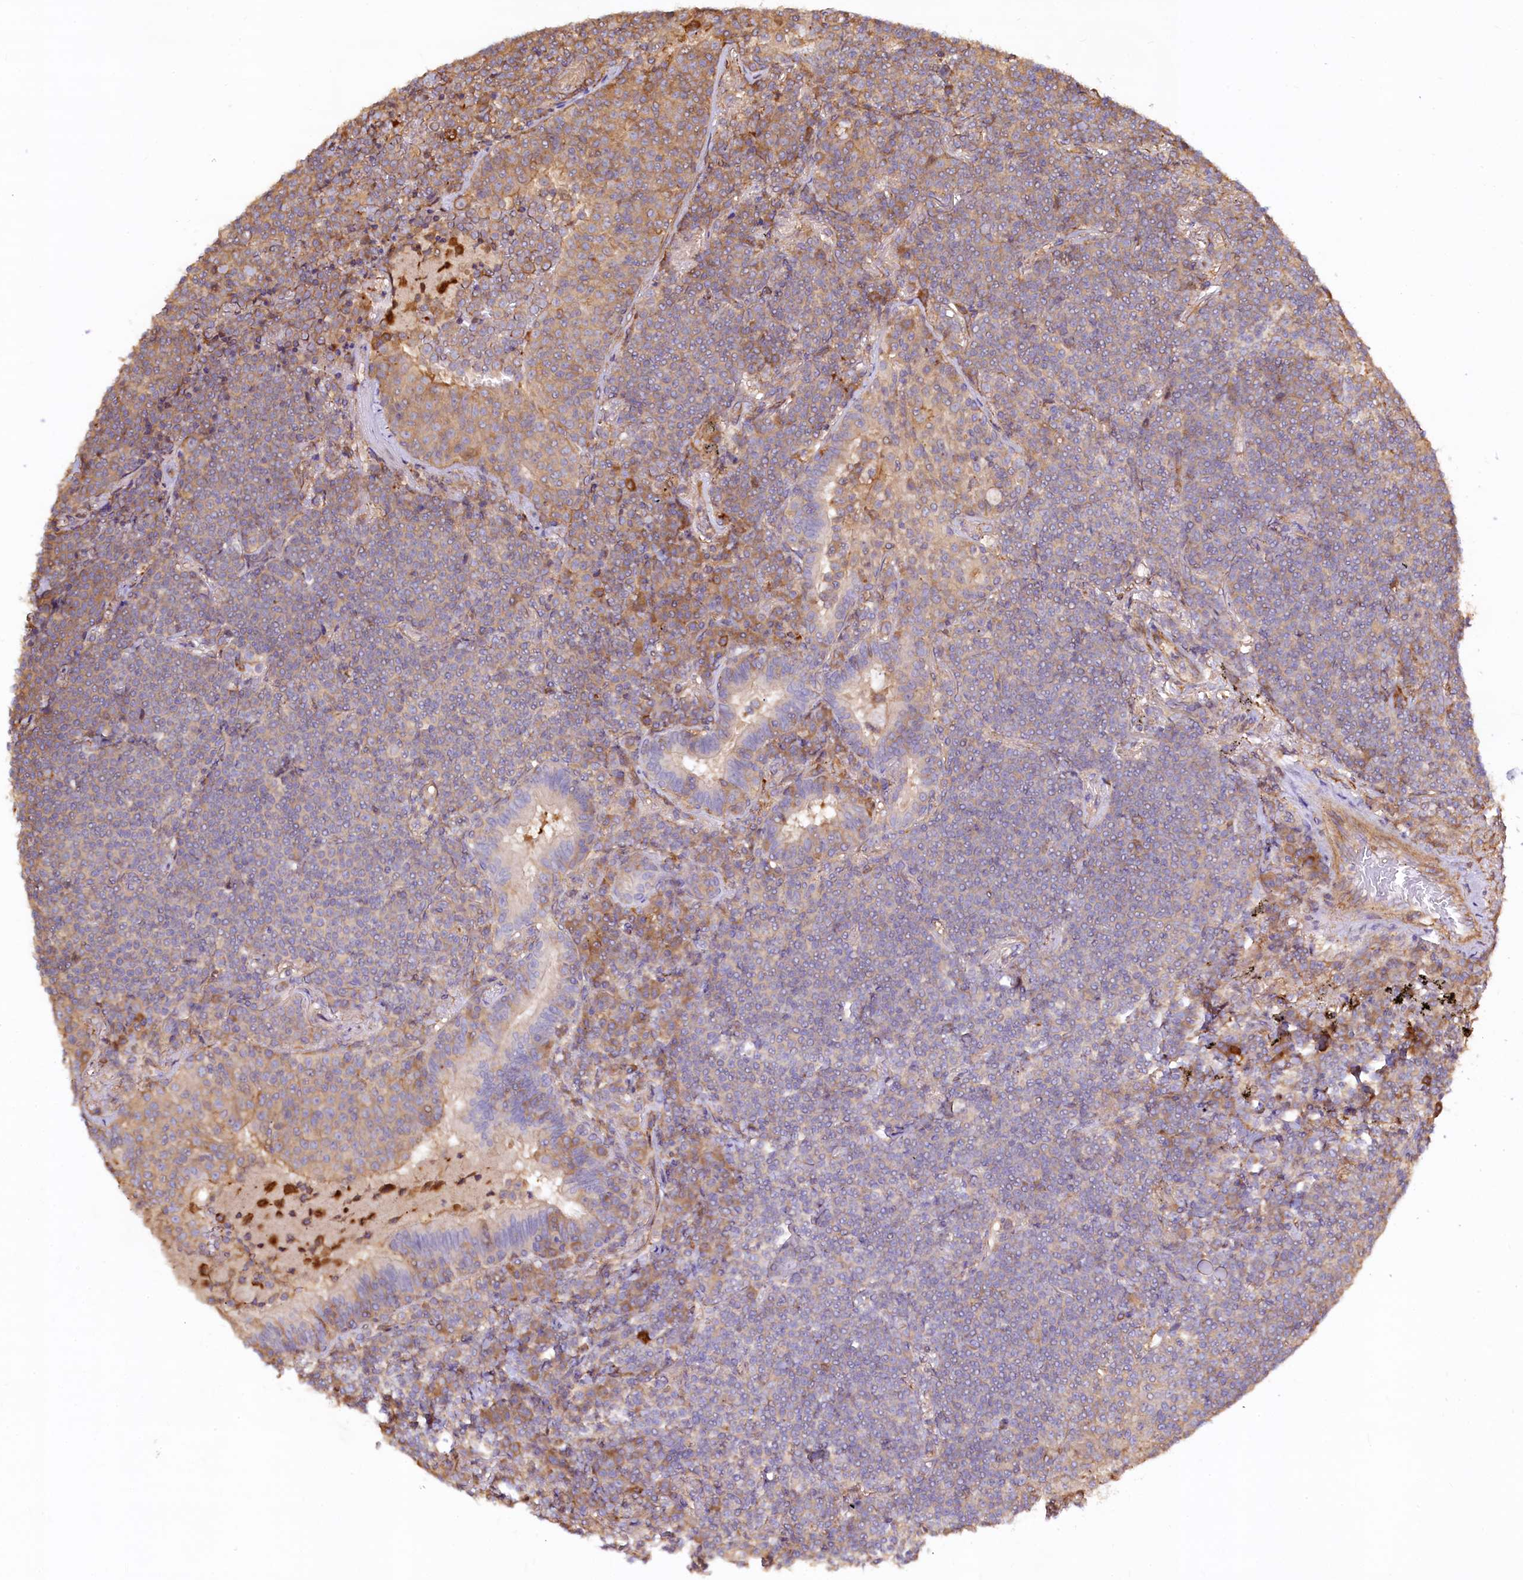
{"staining": {"intensity": "weak", "quantity": "25%-75%", "location": "cytoplasmic/membranous"}, "tissue": "lymphoma", "cell_type": "Tumor cells", "image_type": "cancer", "snomed": [{"axis": "morphology", "description": "Malignant lymphoma, non-Hodgkin's type, Low grade"}, {"axis": "topography", "description": "Lung"}], "caption": "Immunohistochemical staining of human low-grade malignant lymphoma, non-Hodgkin's type exhibits low levels of weak cytoplasmic/membranous protein positivity in about 25%-75% of tumor cells. (DAB (3,3'-diaminobenzidine) = brown stain, brightfield microscopy at high magnification).", "gene": "KLHDC4", "patient": {"sex": "female", "age": 71}}